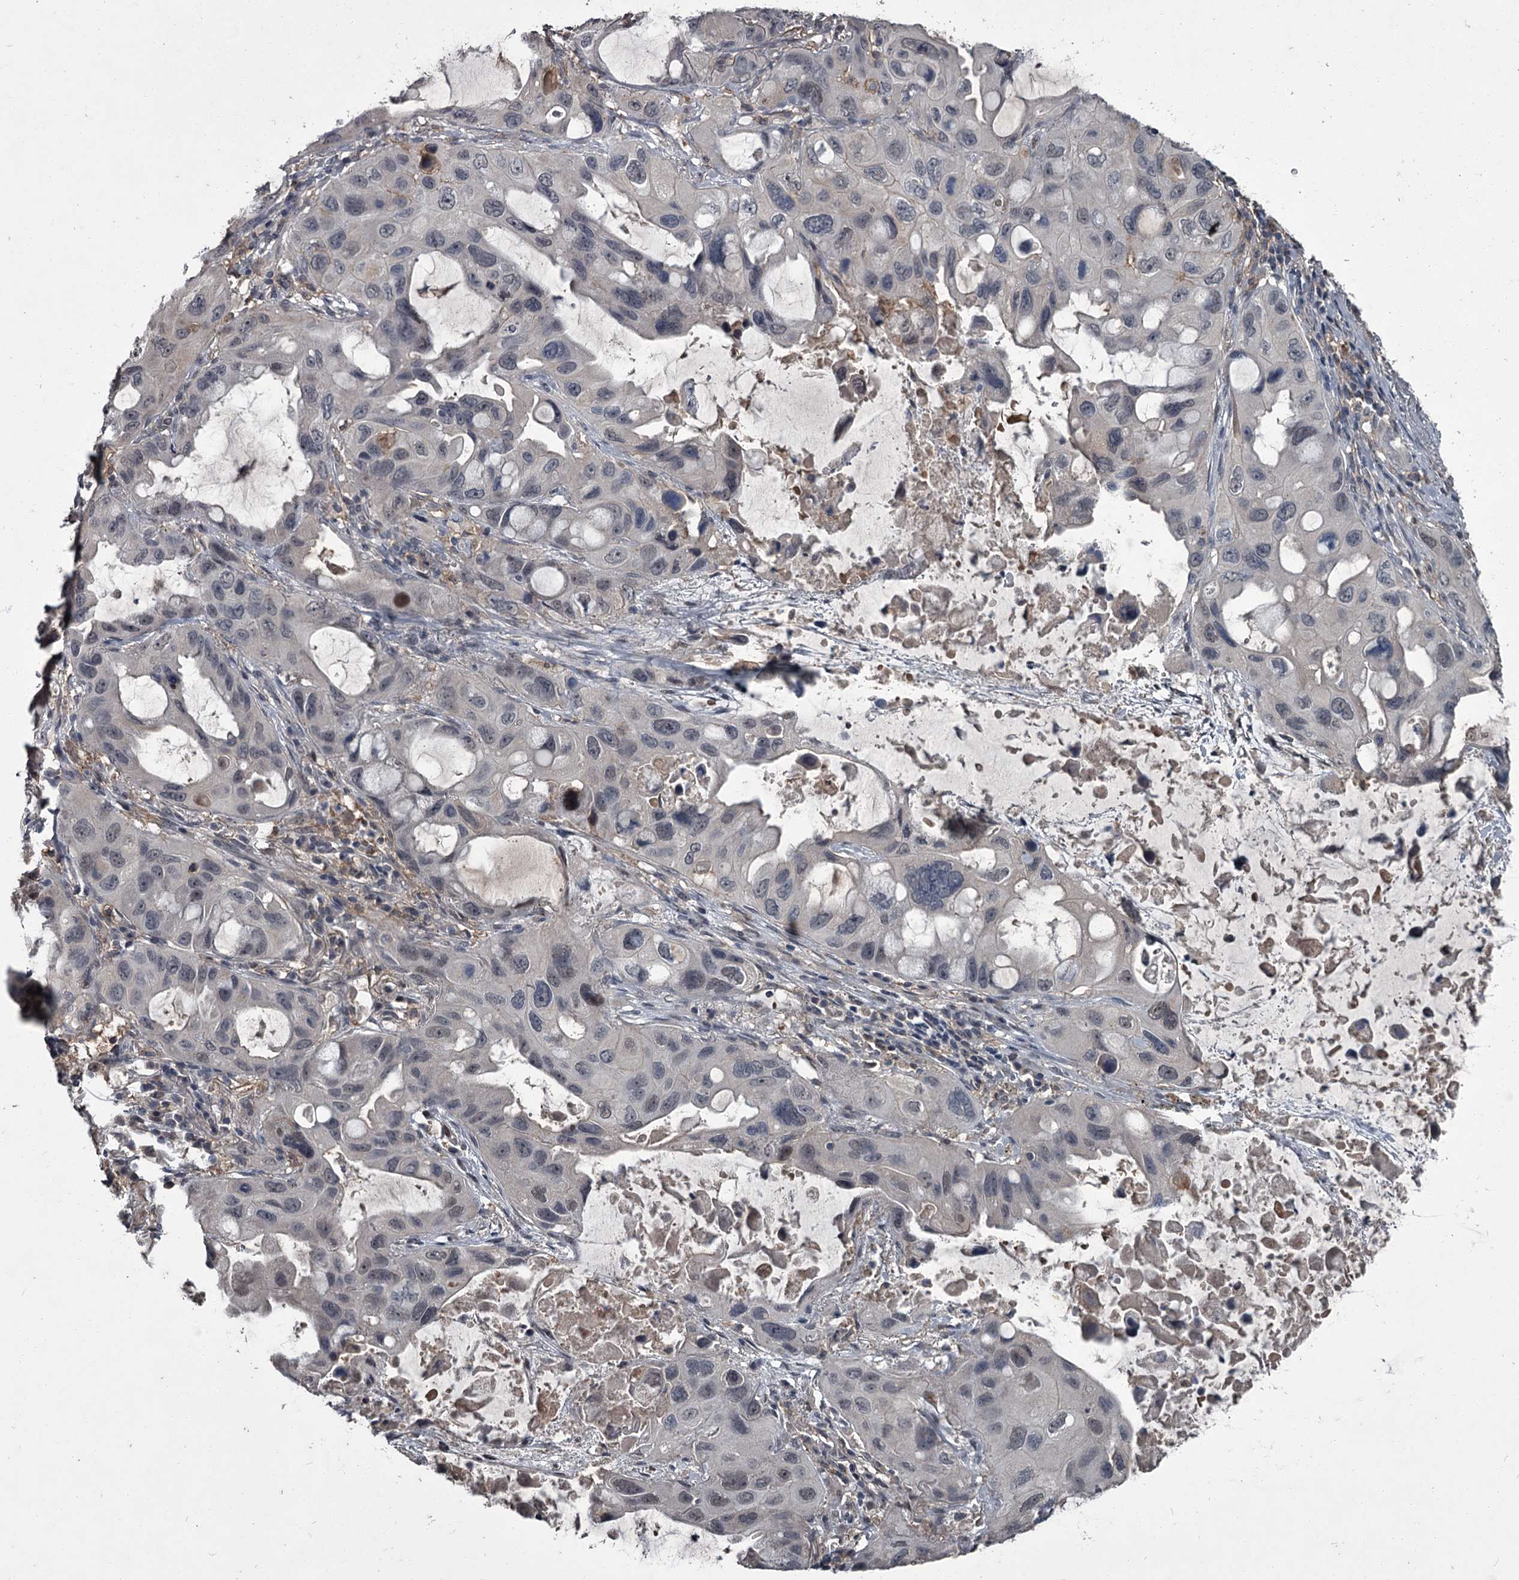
{"staining": {"intensity": "negative", "quantity": "none", "location": "none"}, "tissue": "lung cancer", "cell_type": "Tumor cells", "image_type": "cancer", "snomed": [{"axis": "morphology", "description": "Squamous cell carcinoma, NOS"}, {"axis": "topography", "description": "Lung"}], "caption": "This is an immunohistochemistry (IHC) histopathology image of lung squamous cell carcinoma. There is no staining in tumor cells.", "gene": "FLVCR2", "patient": {"sex": "female", "age": 73}}